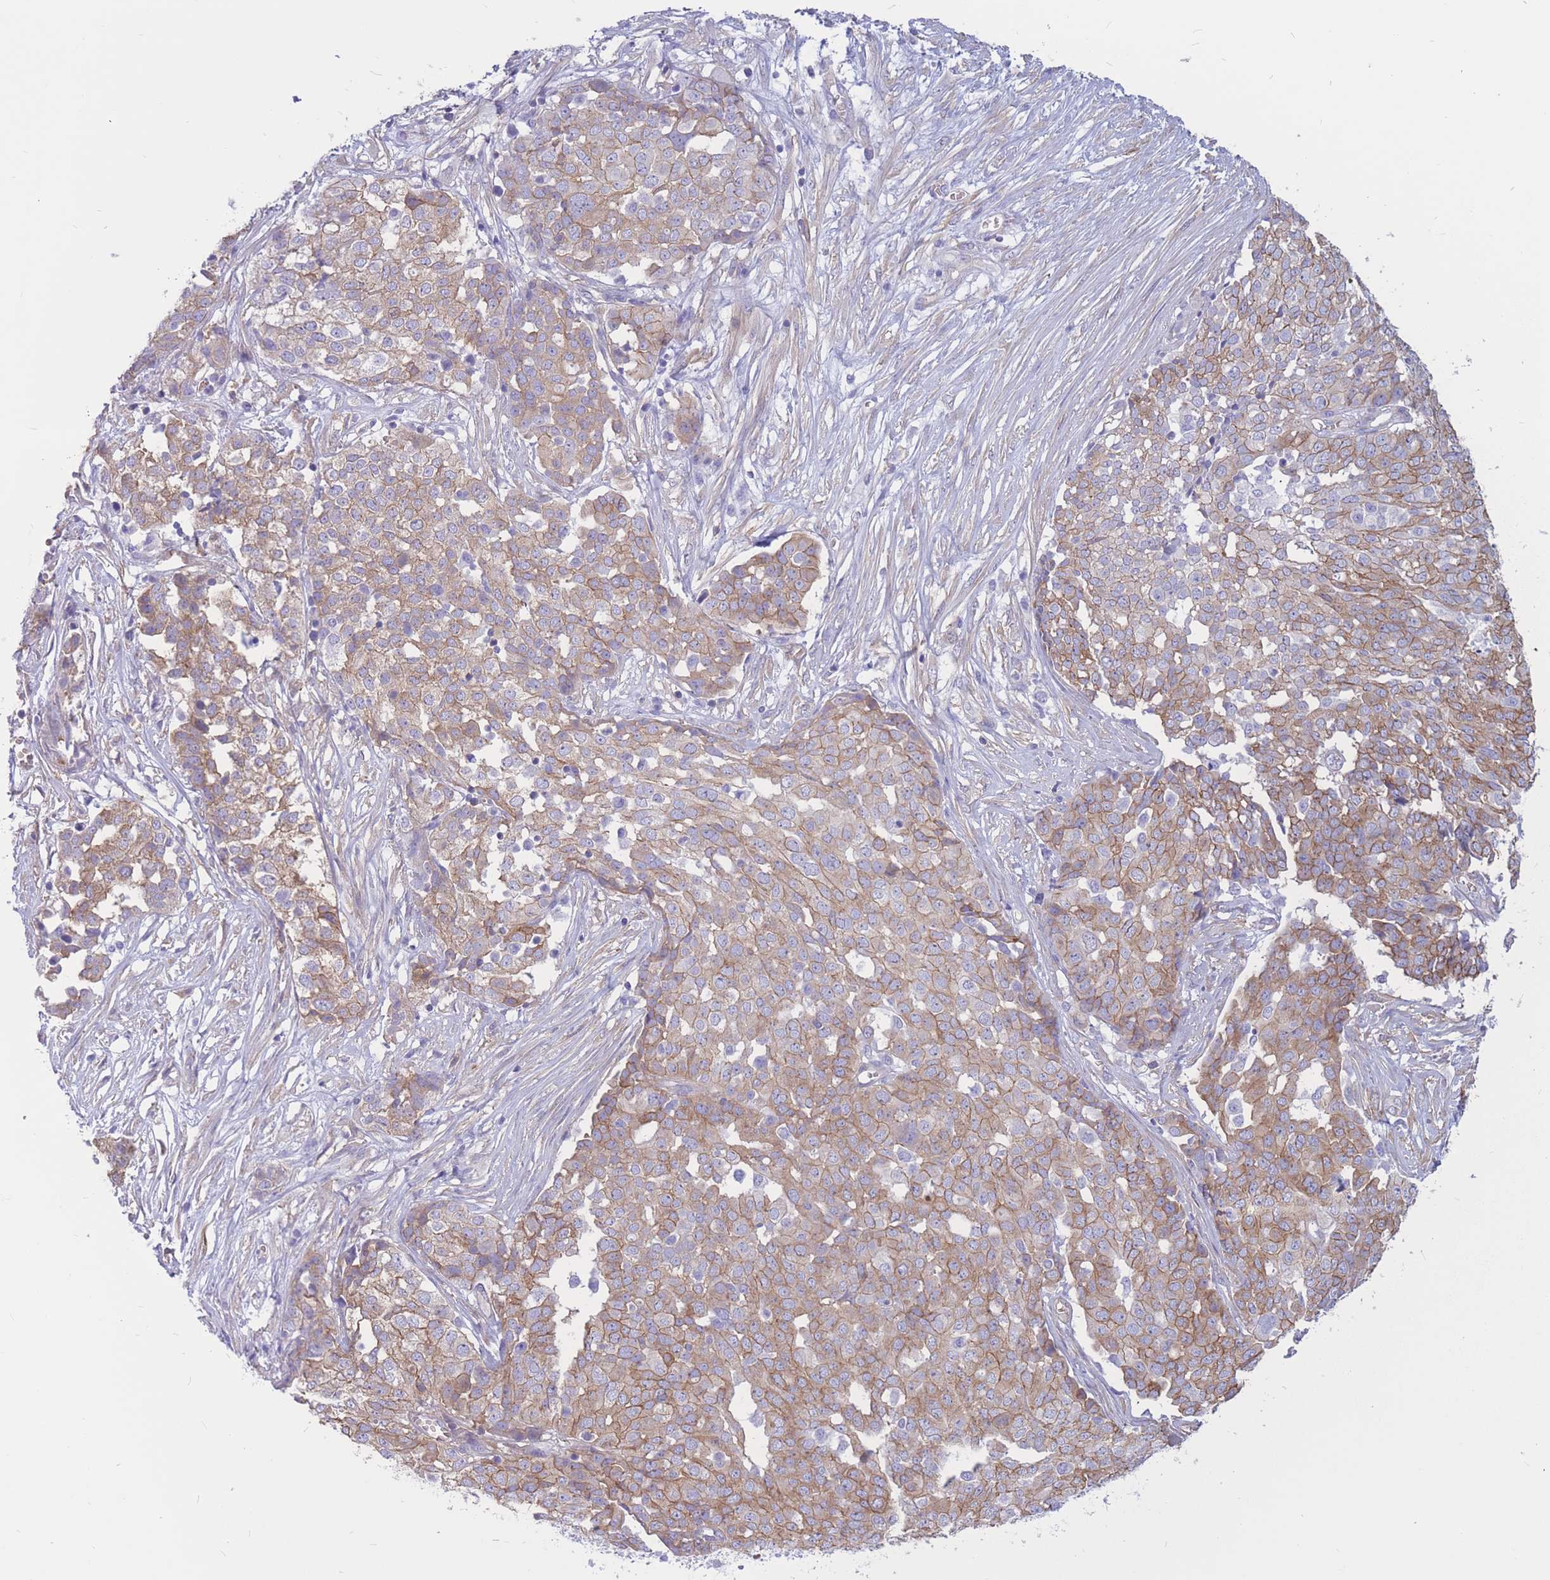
{"staining": {"intensity": "moderate", "quantity": ">75%", "location": "cytoplasmic/membranous"}, "tissue": "ovarian cancer", "cell_type": "Tumor cells", "image_type": "cancer", "snomed": [{"axis": "morphology", "description": "Cystadenocarcinoma, serous, NOS"}, {"axis": "topography", "description": "Soft tissue"}, {"axis": "topography", "description": "Ovary"}], "caption": "Ovarian cancer (serous cystadenocarcinoma) stained with a protein marker demonstrates moderate staining in tumor cells.", "gene": "ADD2", "patient": {"sex": "female", "age": 57}}